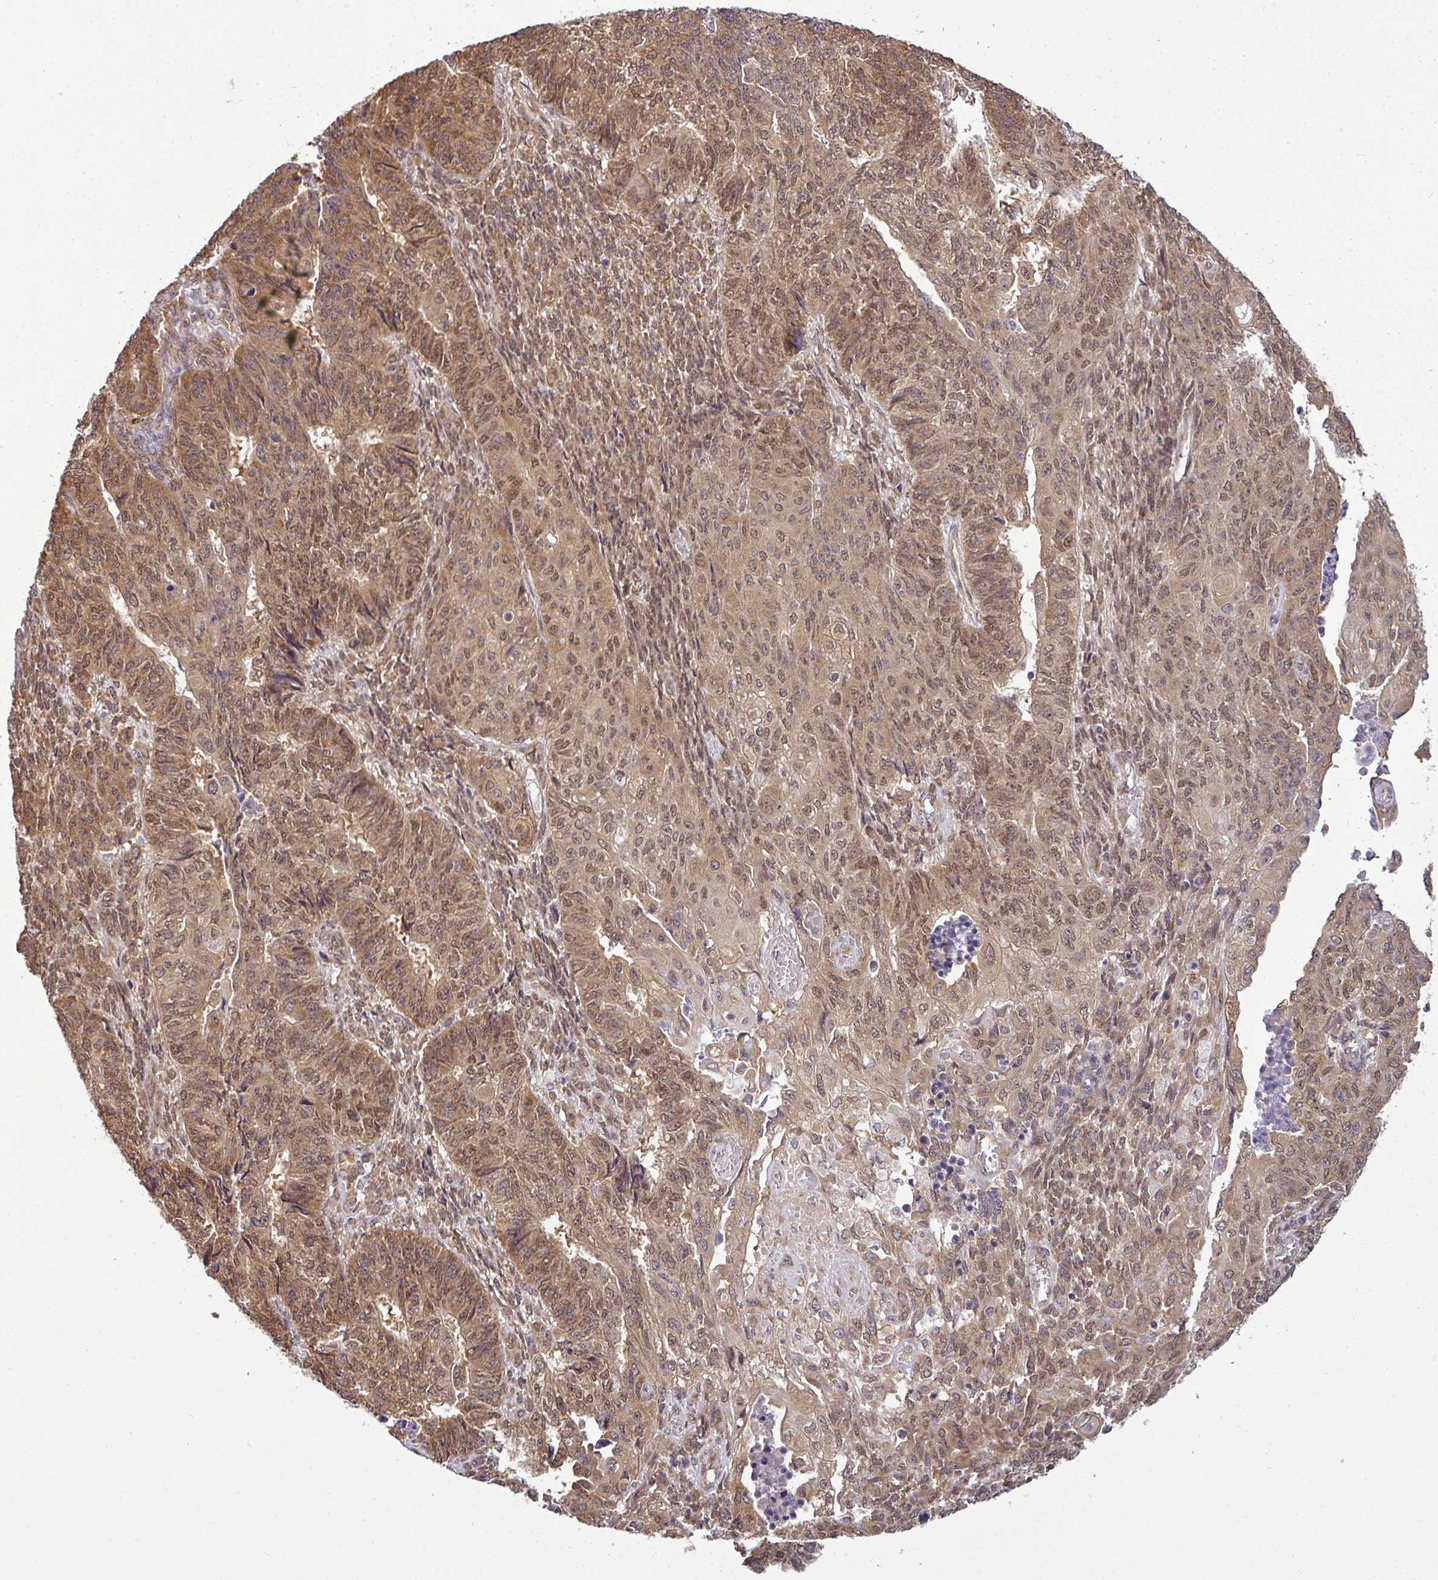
{"staining": {"intensity": "moderate", "quantity": ">75%", "location": "cytoplasmic/membranous,nuclear"}, "tissue": "endometrial cancer", "cell_type": "Tumor cells", "image_type": "cancer", "snomed": [{"axis": "morphology", "description": "Adenocarcinoma, NOS"}, {"axis": "topography", "description": "Endometrium"}], "caption": "Protein staining of endometrial cancer tissue demonstrates moderate cytoplasmic/membranous and nuclear expression in approximately >75% of tumor cells. (DAB = brown stain, brightfield microscopy at high magnification).", "gene": "RBM4B", "patient": {"sex": "female", "age": 32}}